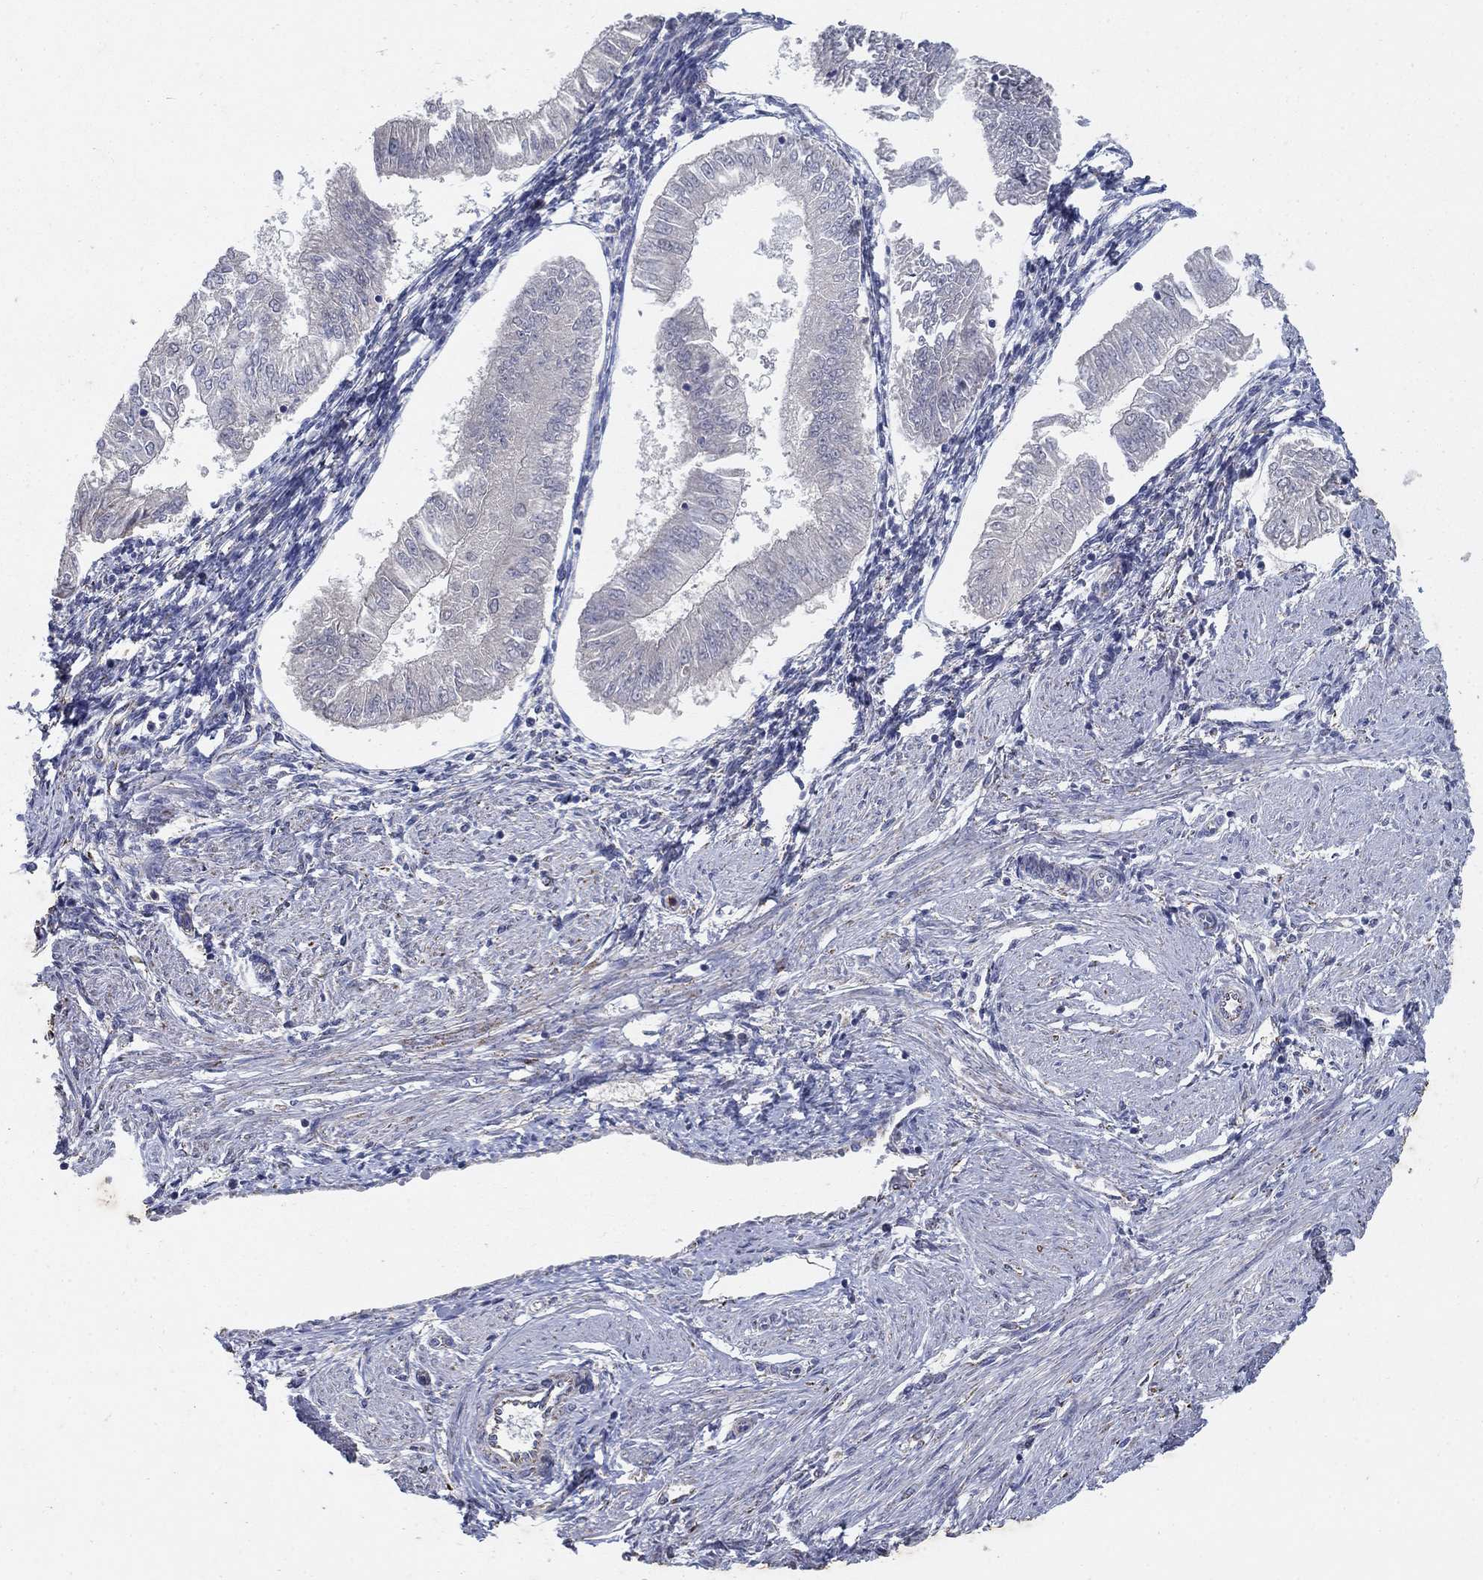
{"staining": {"intensity": "negative", "quantity": "none", "location": "none"}, "tissue": "endometrial cancer", "cell_type": "Tumor cells", "image_type": "cancer", "snomed": [{"axis": "morphology", "description": "Adenocarcinoma, NOS"}, {"axis": "topography", "description": "Endometrium"}], "caption": "An IHC histopathology image of endometrial cancer is shown. There is no staining in tumor cells of endometrial cancer. Brightfield microscopy of IHC stained with DAB (3,3'-diaminobenzidine) (brown) and hematoxylin (blue), captured at high magnification.", "gene": "PNPLA2", "patient": {"sex": "female", "age": 53}}